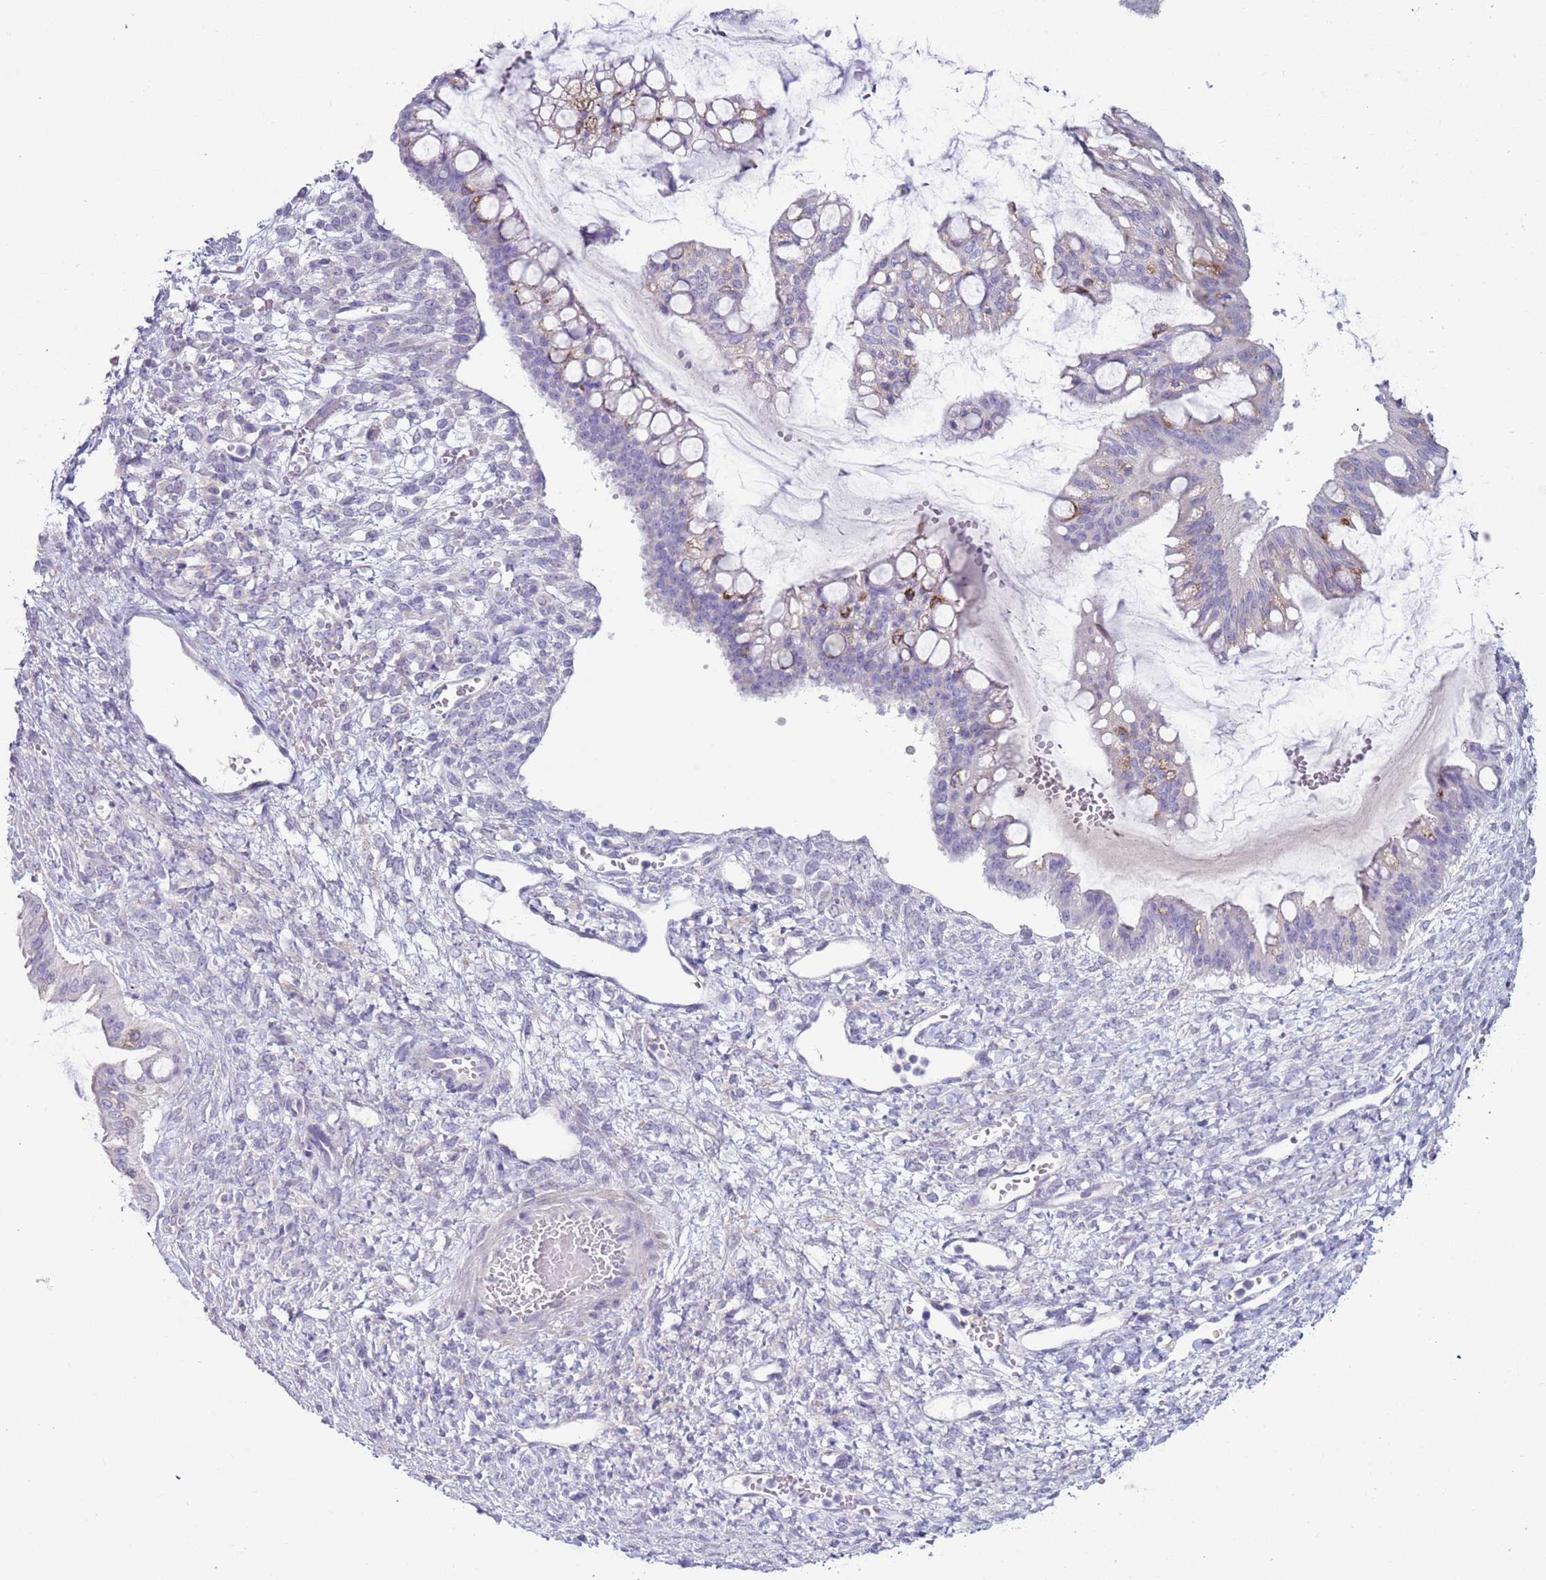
{"staining": {"intensity": "strong", "quantity": "<25%", "location": "cytoplasmic/membranous"}, "tissue": "ovarian cancer", "cell_type": "Tumor cells", "image_type": "cancer", "snomed": [{"axis": "morphology", "description": "Cystadenocarcinoma, mucinous, NOS"}, {"axis": "topography", "description": "Ovary"}], "caption": "Approximately <25% of tumor cells in human mucinous cystadenocarcinoma (ovarian) display strong cytoplasmic/membranous protein positivity as visualized by brown immunohistochemical staining.", "gene": "NPAP1", "patient": {"sex": "female", "age": 73}}